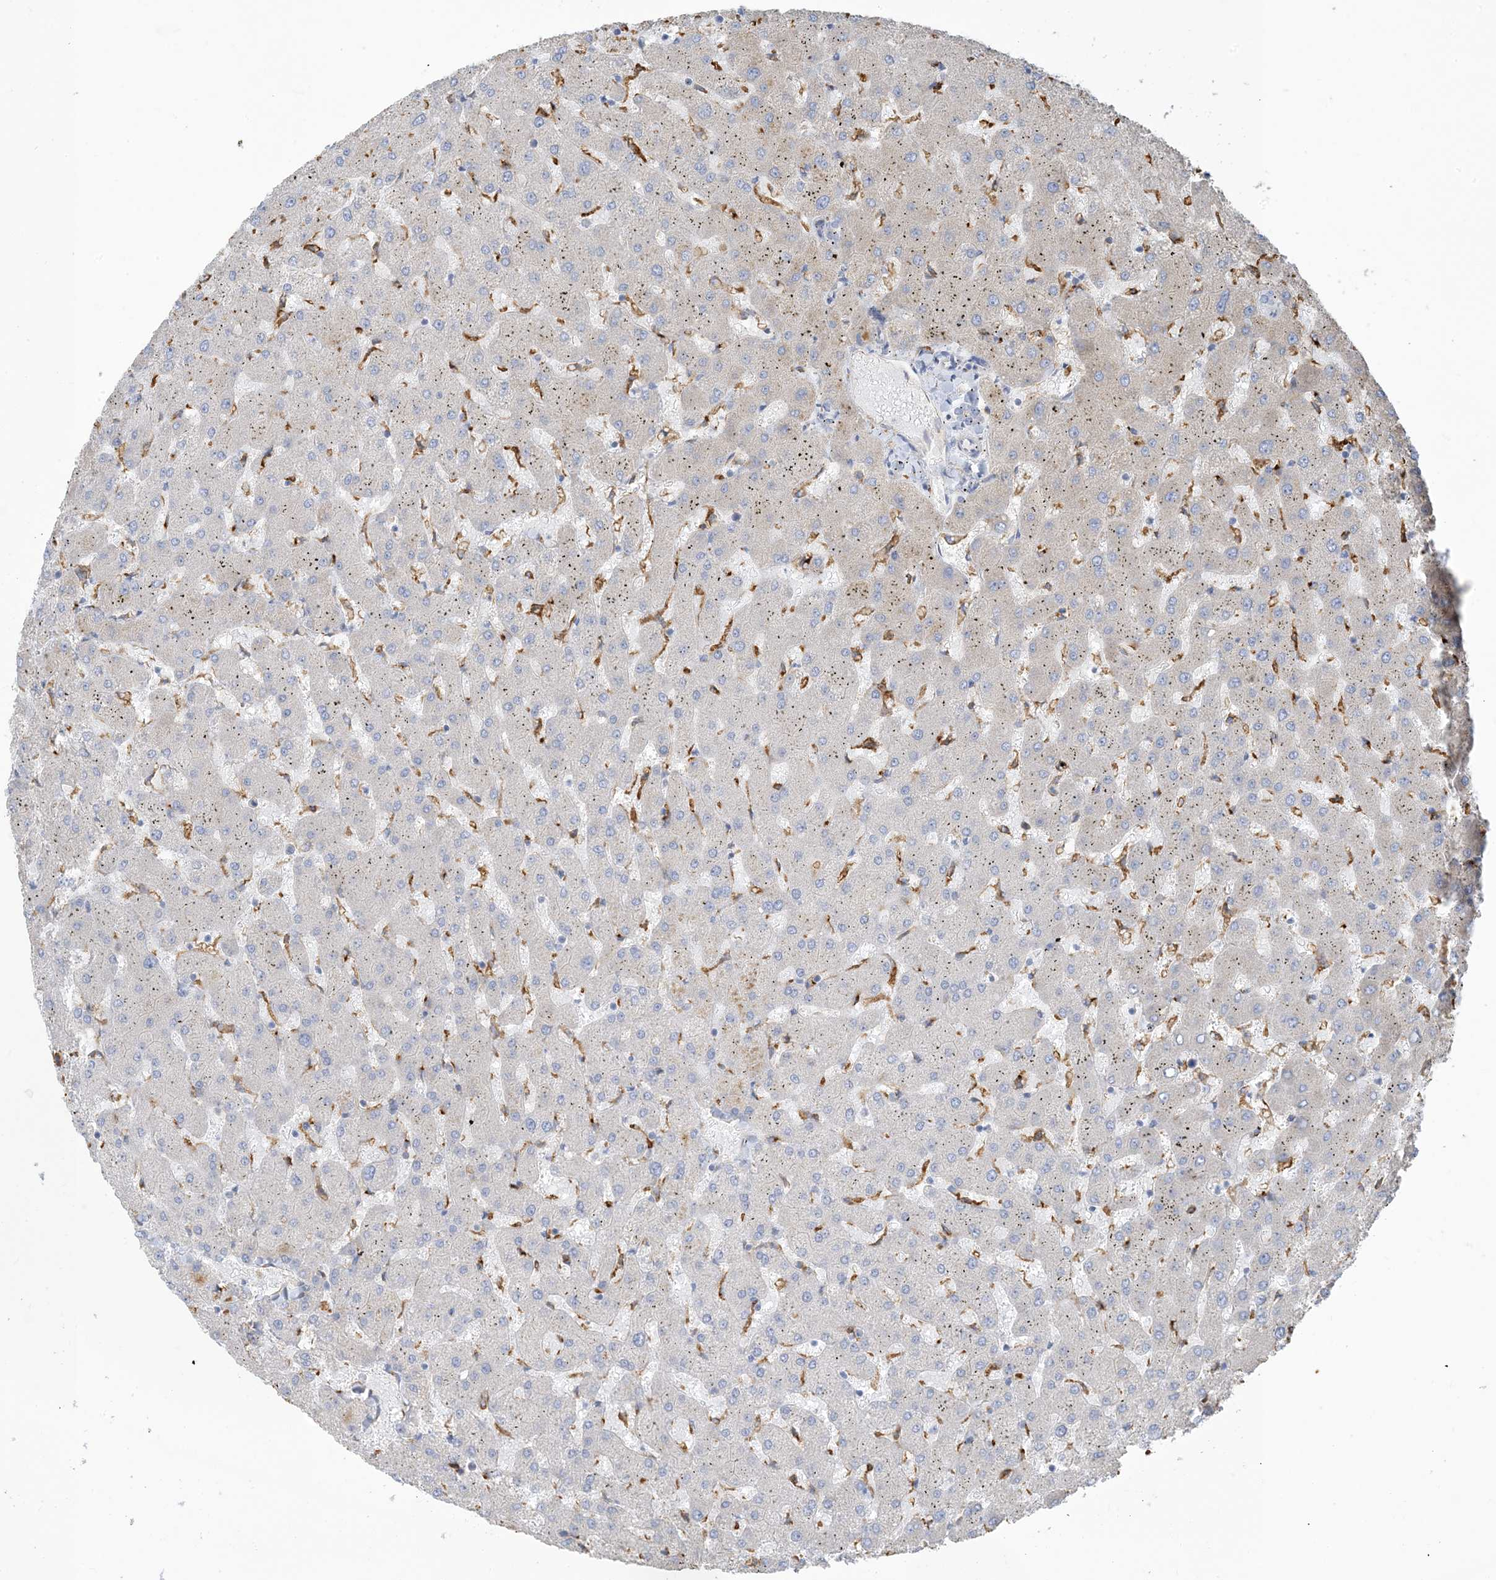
{"staining": {"intensity": "negative", "quantity": "none", "location": "none"}, "tissue": "liver", "cell_type": "Cholangiocytes", "image_type": "normal", "snomed": [{"axis": "morphology", "description": "Normal tissue, NOS"}, {"axis": "topography", "description": "Liver"}], "caption": "This is an IHC photomicrograph of benign human liver. There is no expression in cholangiocytes.", "gene": "PEAR1", "patient": {"sex": "female", "age": 63}}